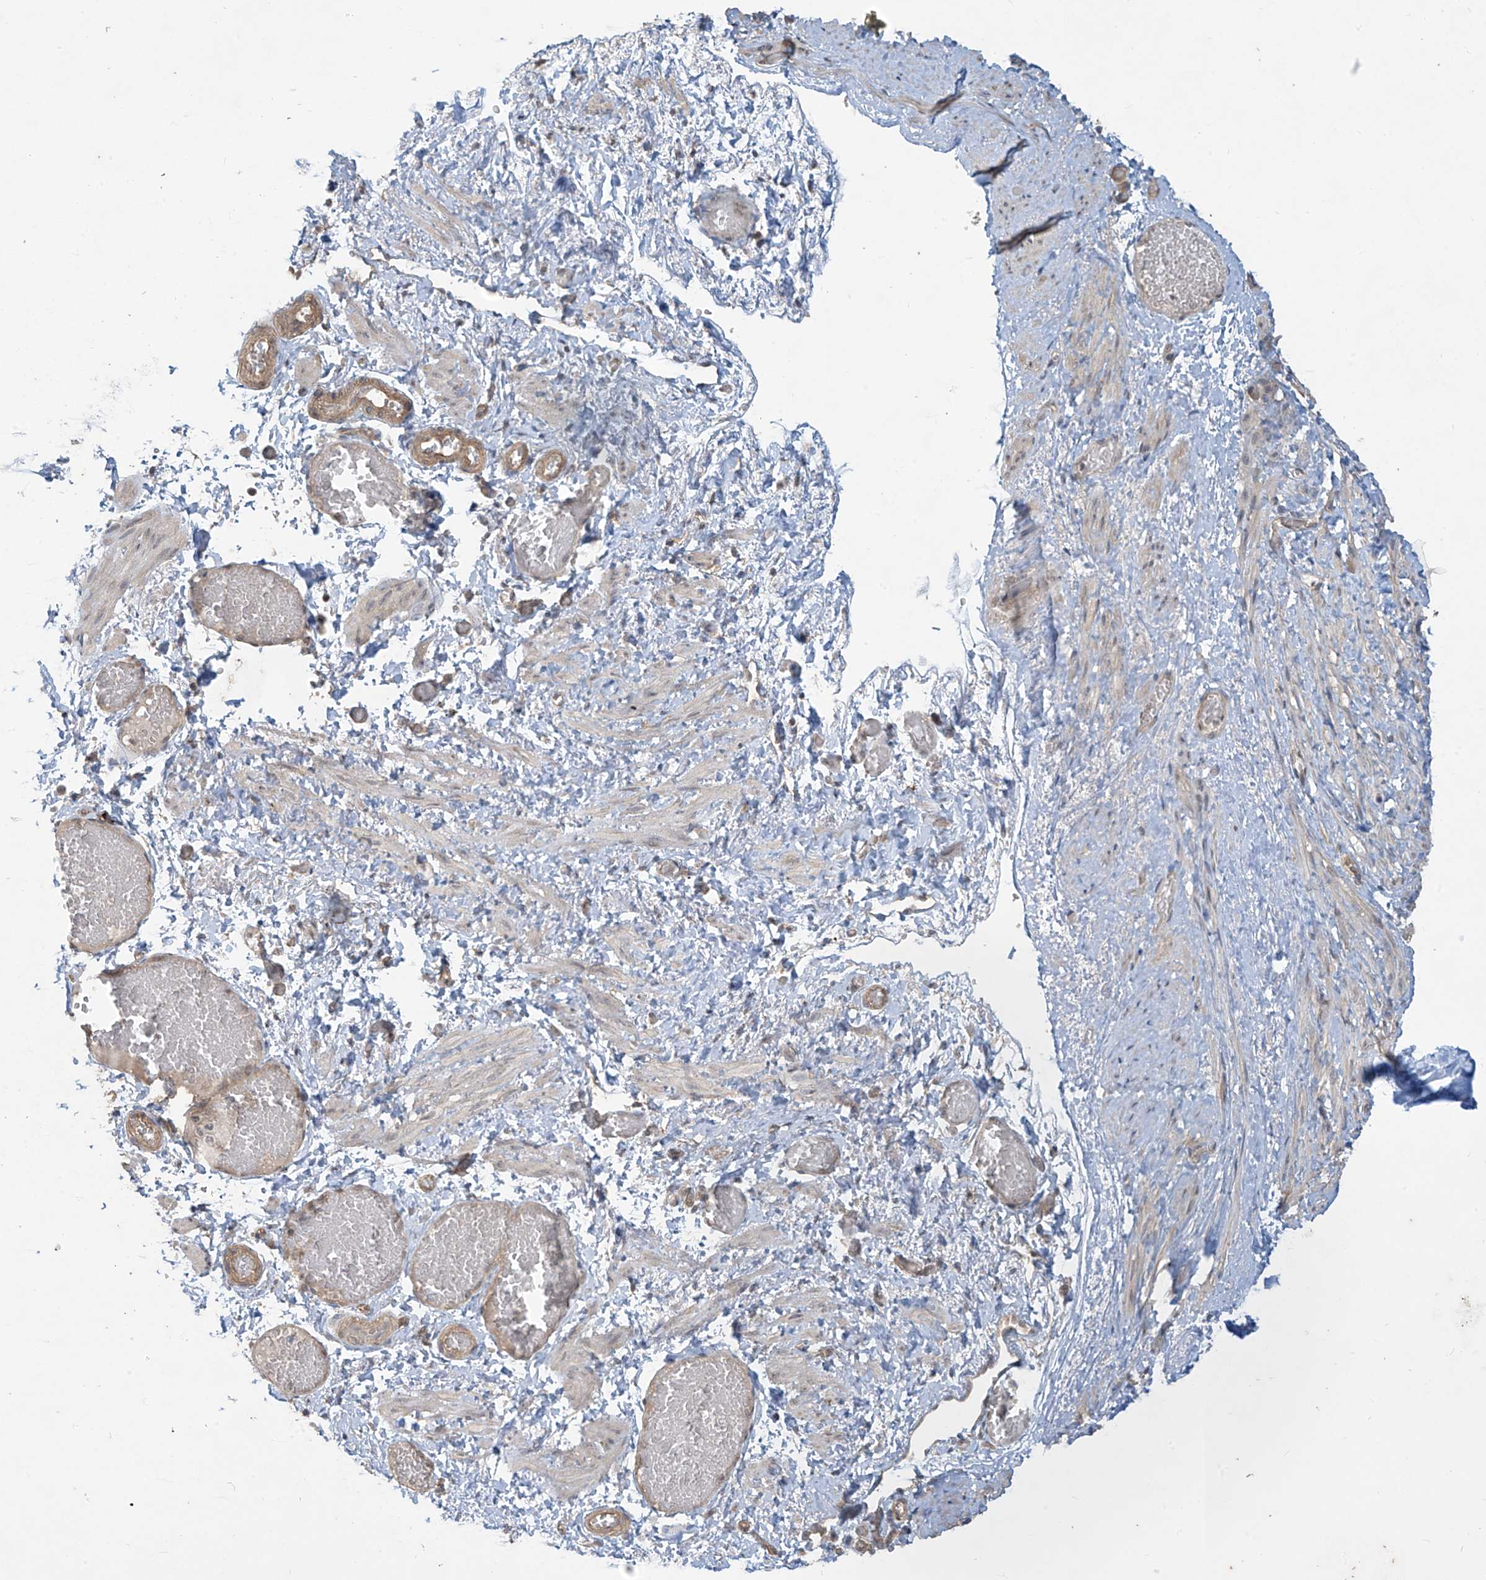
{"staining": {"intensity": "weak", "quantity": ">75%", "location": "cytoplasmic/membranous"}, "tissue": "adipose tissue", "cell_type": "Adipocytes", "image_type": "normal", "snomed": [{"axis": "morphology", "description": "Normal tissue, NOS"}, {"axis": "topography", "description": "Smooth muscle"}, {"axis": "topography", "description": "Peripheral nerve tissue"}], "caption": "Adipose tissue was stained to show a protein in brown. There is low levels of weak cytoplasmic/membranous expression in about >75% of adipocytes.", "gene": "DGKQ", "patient": {"sex": "female", "age": 39}}